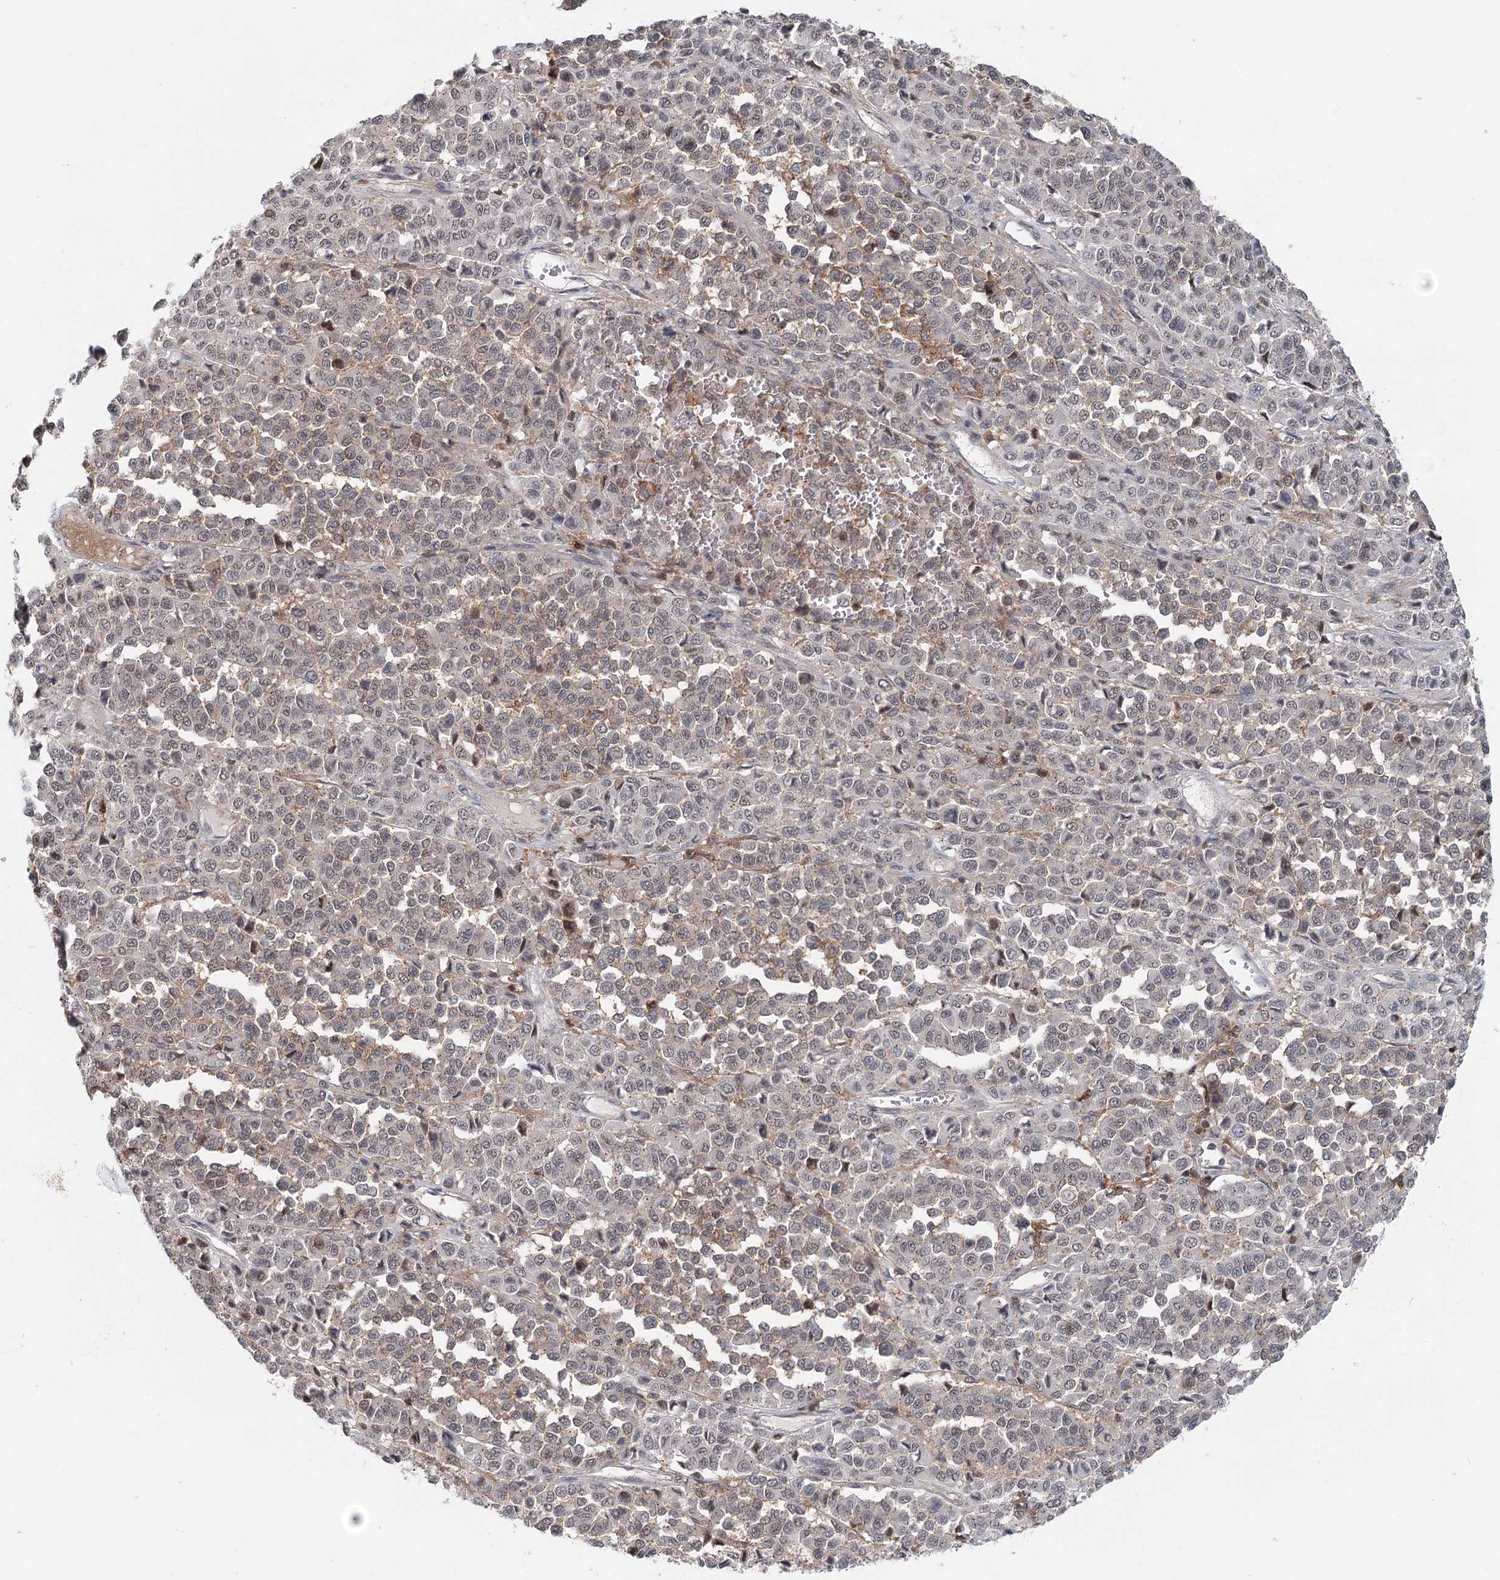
{"staining": {"intensity": "weak", "quantity": "<25%", "location": "nuclear"}, "tissue": "melanoma", "cell_type": "Tumor cells", "image_type": "cancer", "snomed": [{"axis": "morphology", "description": "Malignant melanoma, Metastatic site"}, {"axis": "topography", "description": "Pancreas"}], "caption": "Malignant melanoma (metastatic site) was stained to show a protein in brown. There is no significant positivity in tumor cells. (IHC, brightfield microscopy, high magnification).", "gene": "CDC42SE2", "patient": {"sex": "female", "age": 30}}